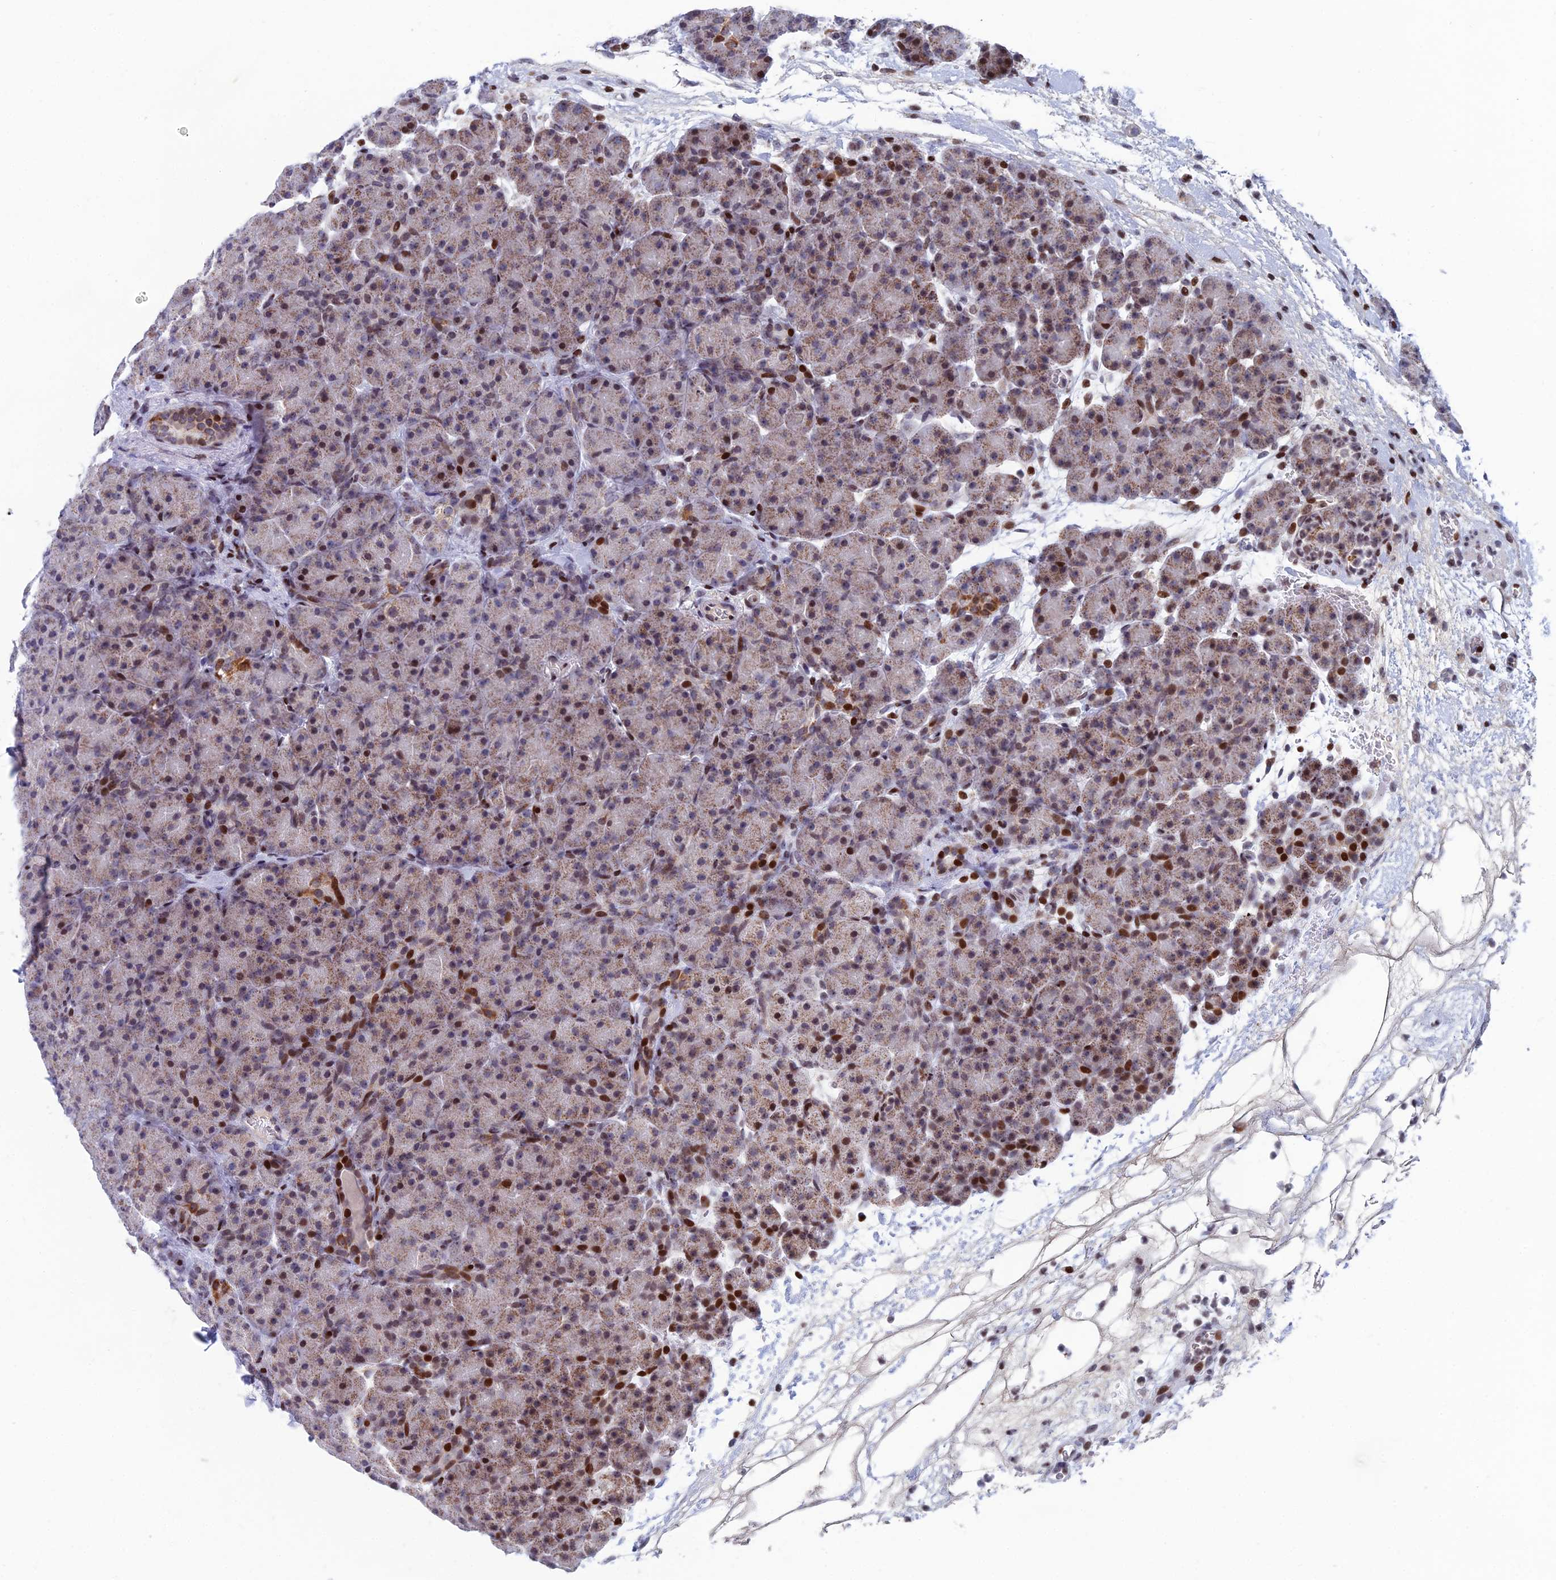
{"staining": {"intensity": "strong", "quantity": "25%-75%", "location": "cytoplasmic/membranous,nuclear"}, "tissue": "pancreas", "cell_type": "Exocrine glandular cells", "image_type": "normal", "snomed": [{"axis": "morphology", "description": "Normal tissue, NOS"}, {"axis": "topography", "description": "Pancreas"}], "caption": "Immunohistochemistry staining of benign pancreas, which reveals high levels of strong cytoplasmic/membranous,nuclear expression in about 25%-75% of exocrine glandular cells indicating strong cytoplasmic/membranous,nuclear protein positivity. The staining was performed using DAB (brown) for protein detection and nuclei were counterstained in hematoxylin (blue).", "gene": "AFF3", "patient": {"sex": "male", "age": 66}}